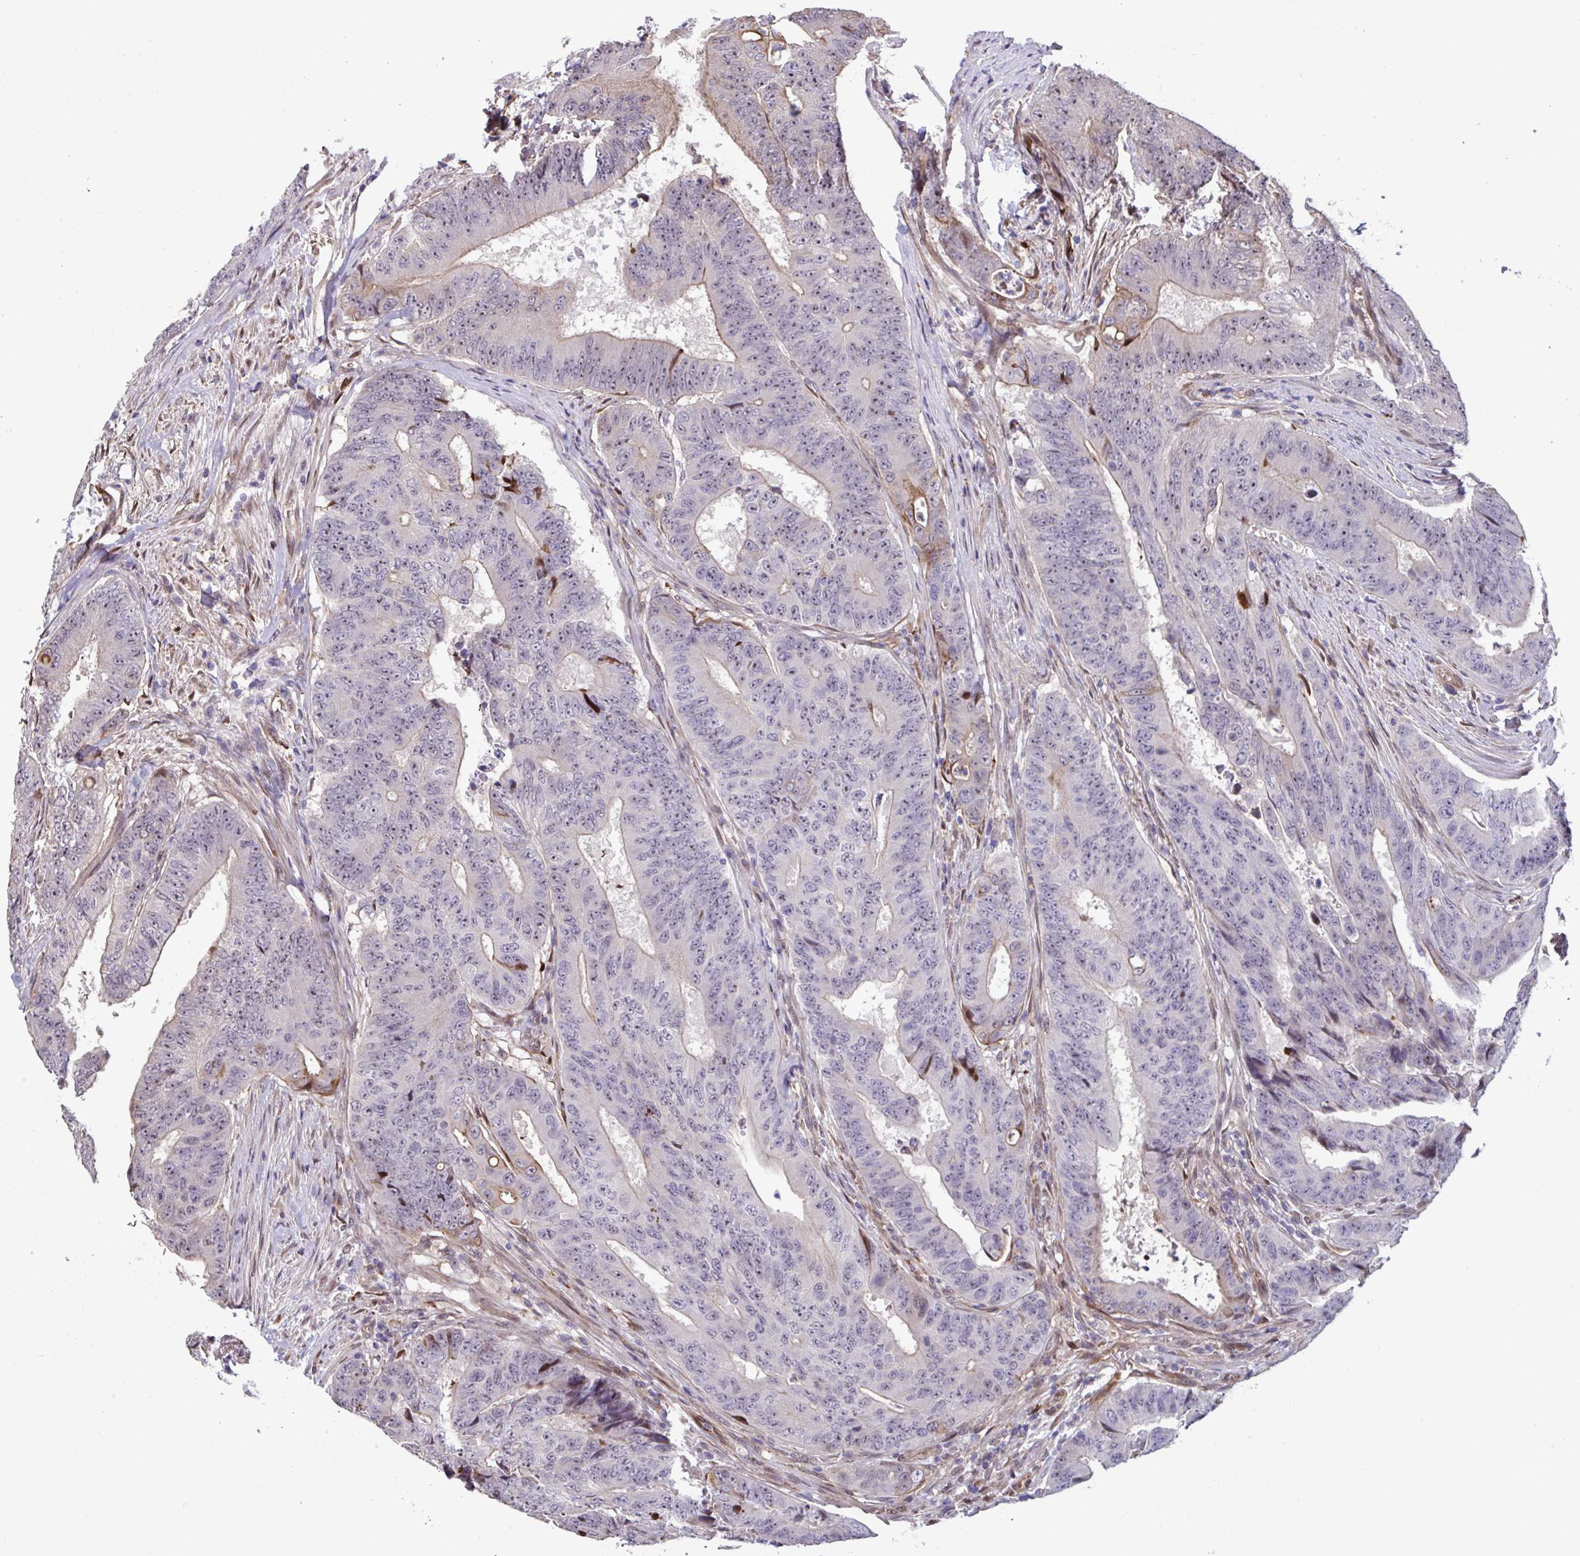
{"staining": {"intensity": "weak", "quantity": "<25%", "location": "cytoplasmic/membranous"}, "tissue": "colorectal cancer", "cell_type": "Tumor cells", "image_type": "cancer", "snomed": [{"axis": "morphology", "description": "Adenocarcinoma, NOS"}, {"axis": "topography", "description": "Colon"}], "caption": "Histopathology image shows no protein expression in tumor cells of adenocarcinoma (colorectal) tissue.", "gene": "PELI2", "patient": {"sex": "female", "age": 48}}